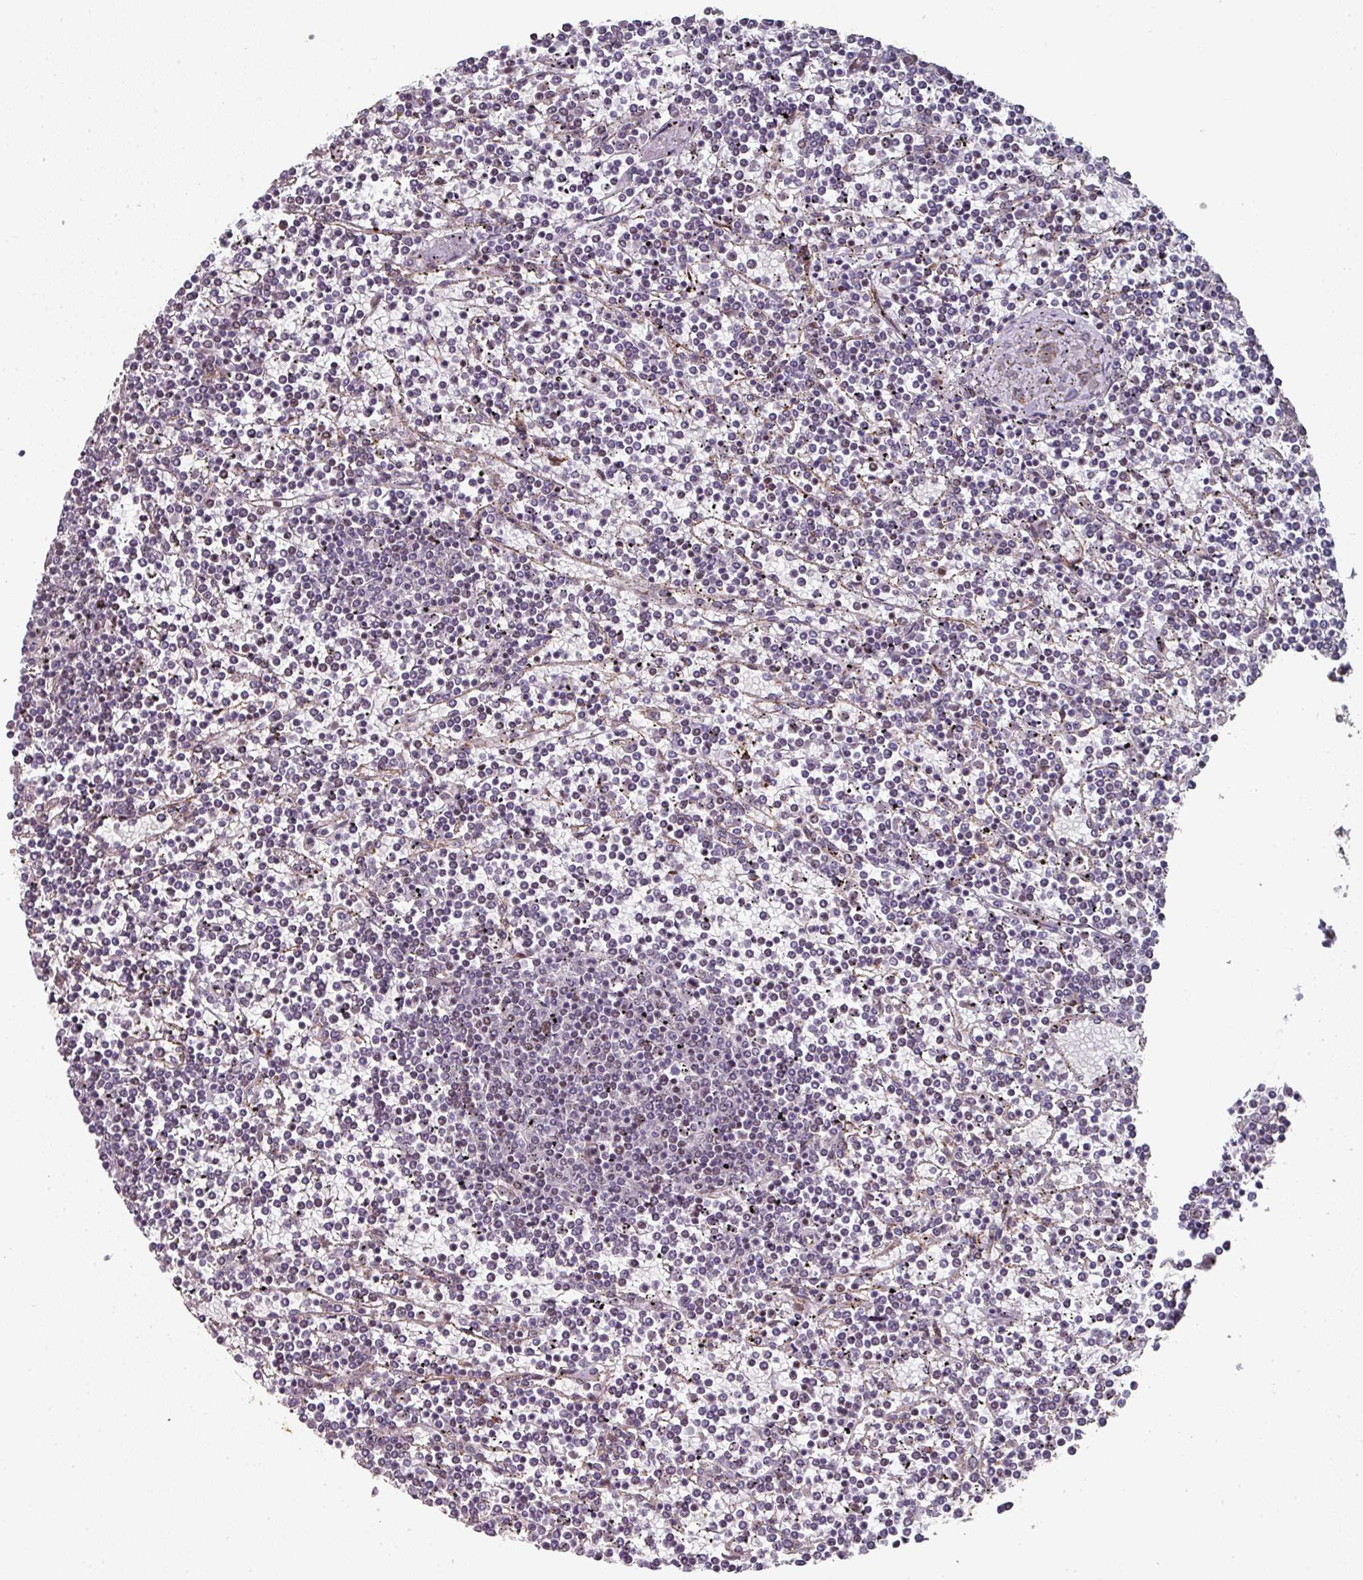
{"staining": {"intensity": "moderate", "quantity": "<25%", "location": "nuclear"}, "tissue": "lymphoma", "cell_type": "Tumor cells", "image_type": "cancer", "snomed": [{"axis": "morphology", "description": "Malignant lymphoma, non-Hodgkin's type, Low grade"}, {"axis": "topography", "description": "Spleen"}], "caption": "Moderate nuclear positivity is seen in about <25% of tumor cells in lymphoma. (brown staining indicates protein expression, while blue staining denotes nuclei).", "gene": "SIDT2", "patient": {"sex": "female", "age": 19}}